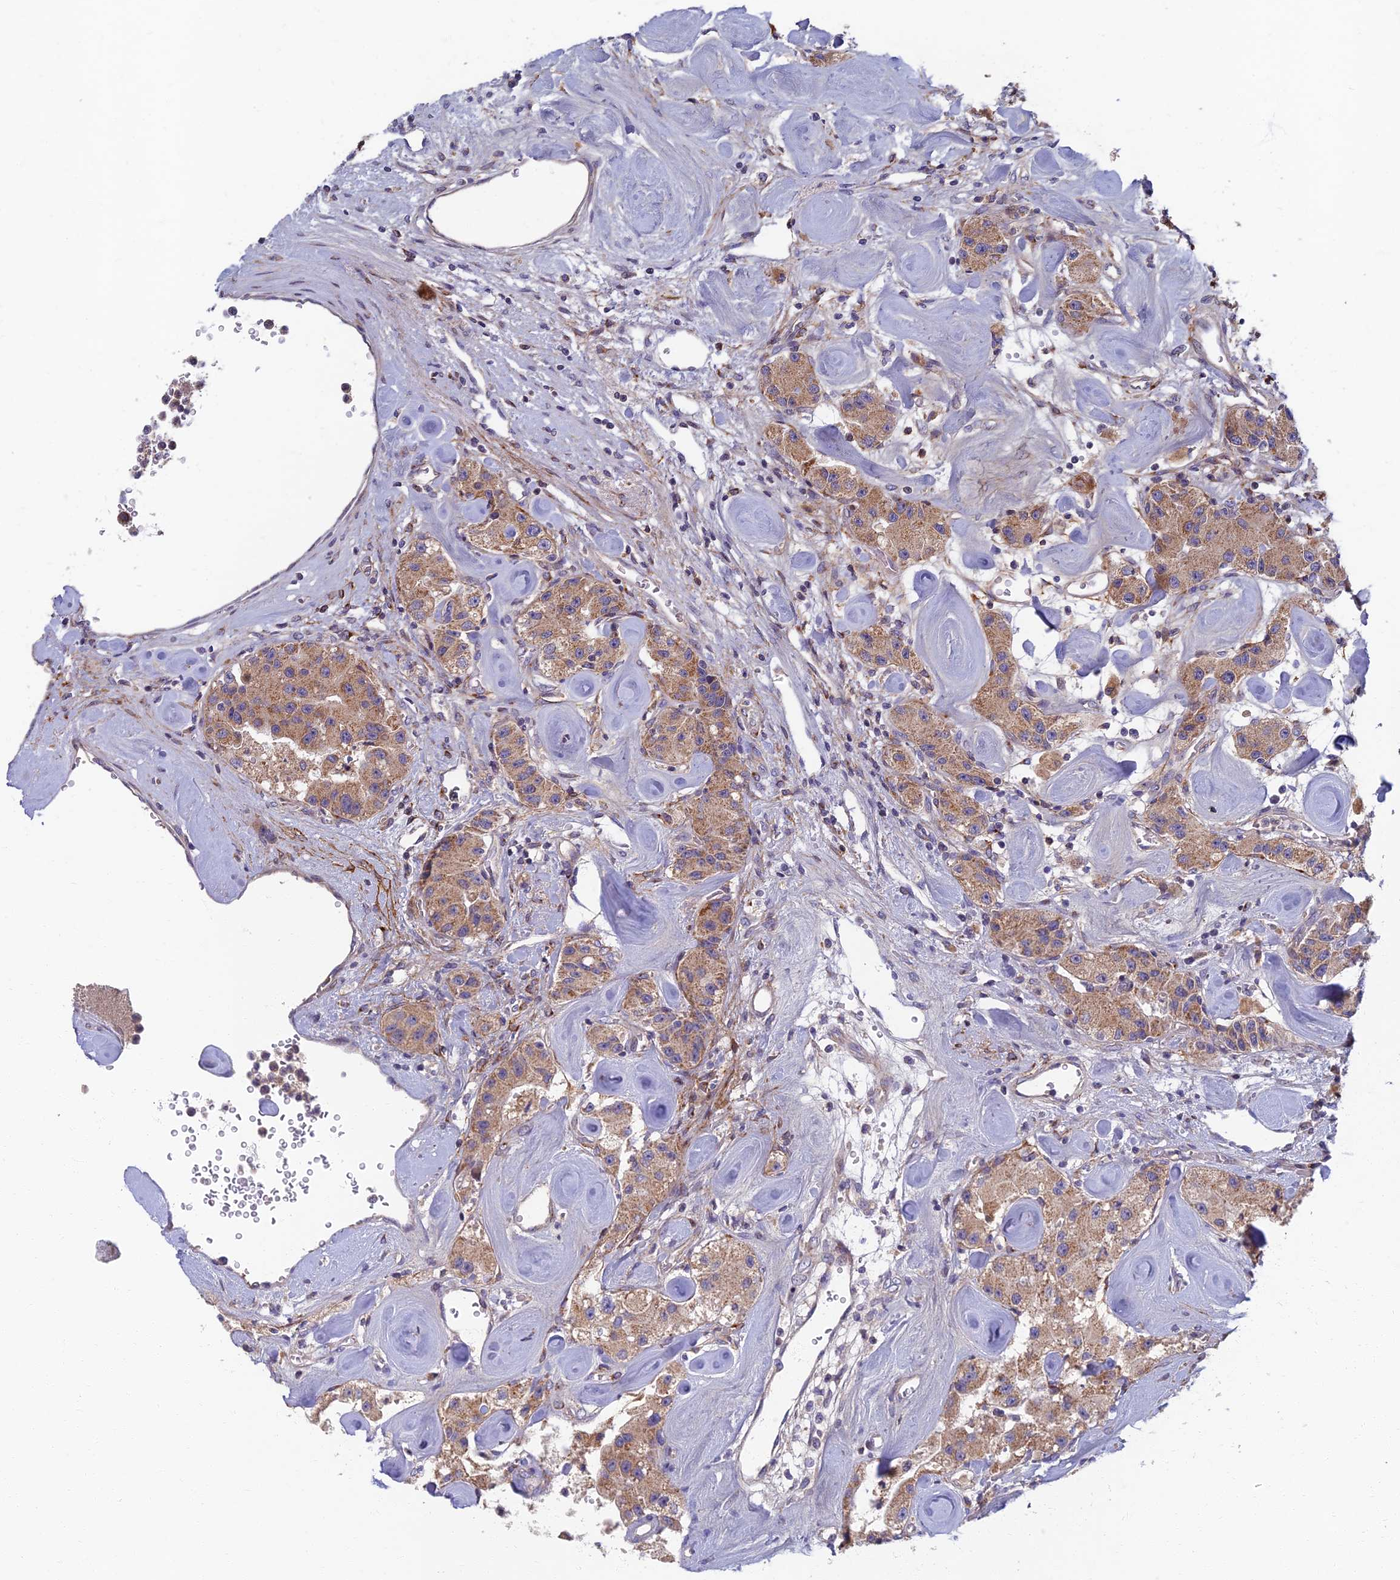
{"staining": {"intensity": "moderate", "quantity": ">75%", "location": "cytoplasmic/membranous"}, "tissue": "carcinoid", "cell_type": "Tumor cells", "image_type": "cancer", "snomed": [{"axis": "morphology", "description": "Carcinoid, malignant, NOS"}, {"axis": "topography", "description": "Pancreas"}], "caption": "The photomicrograph demonstrates a brown stain indicating the presence of a protein in the cytoplasmic/membranous of tumor cells in carcinoid.", "gene": "SOGA1", "patient": {"sex": "male", "age": 41}}